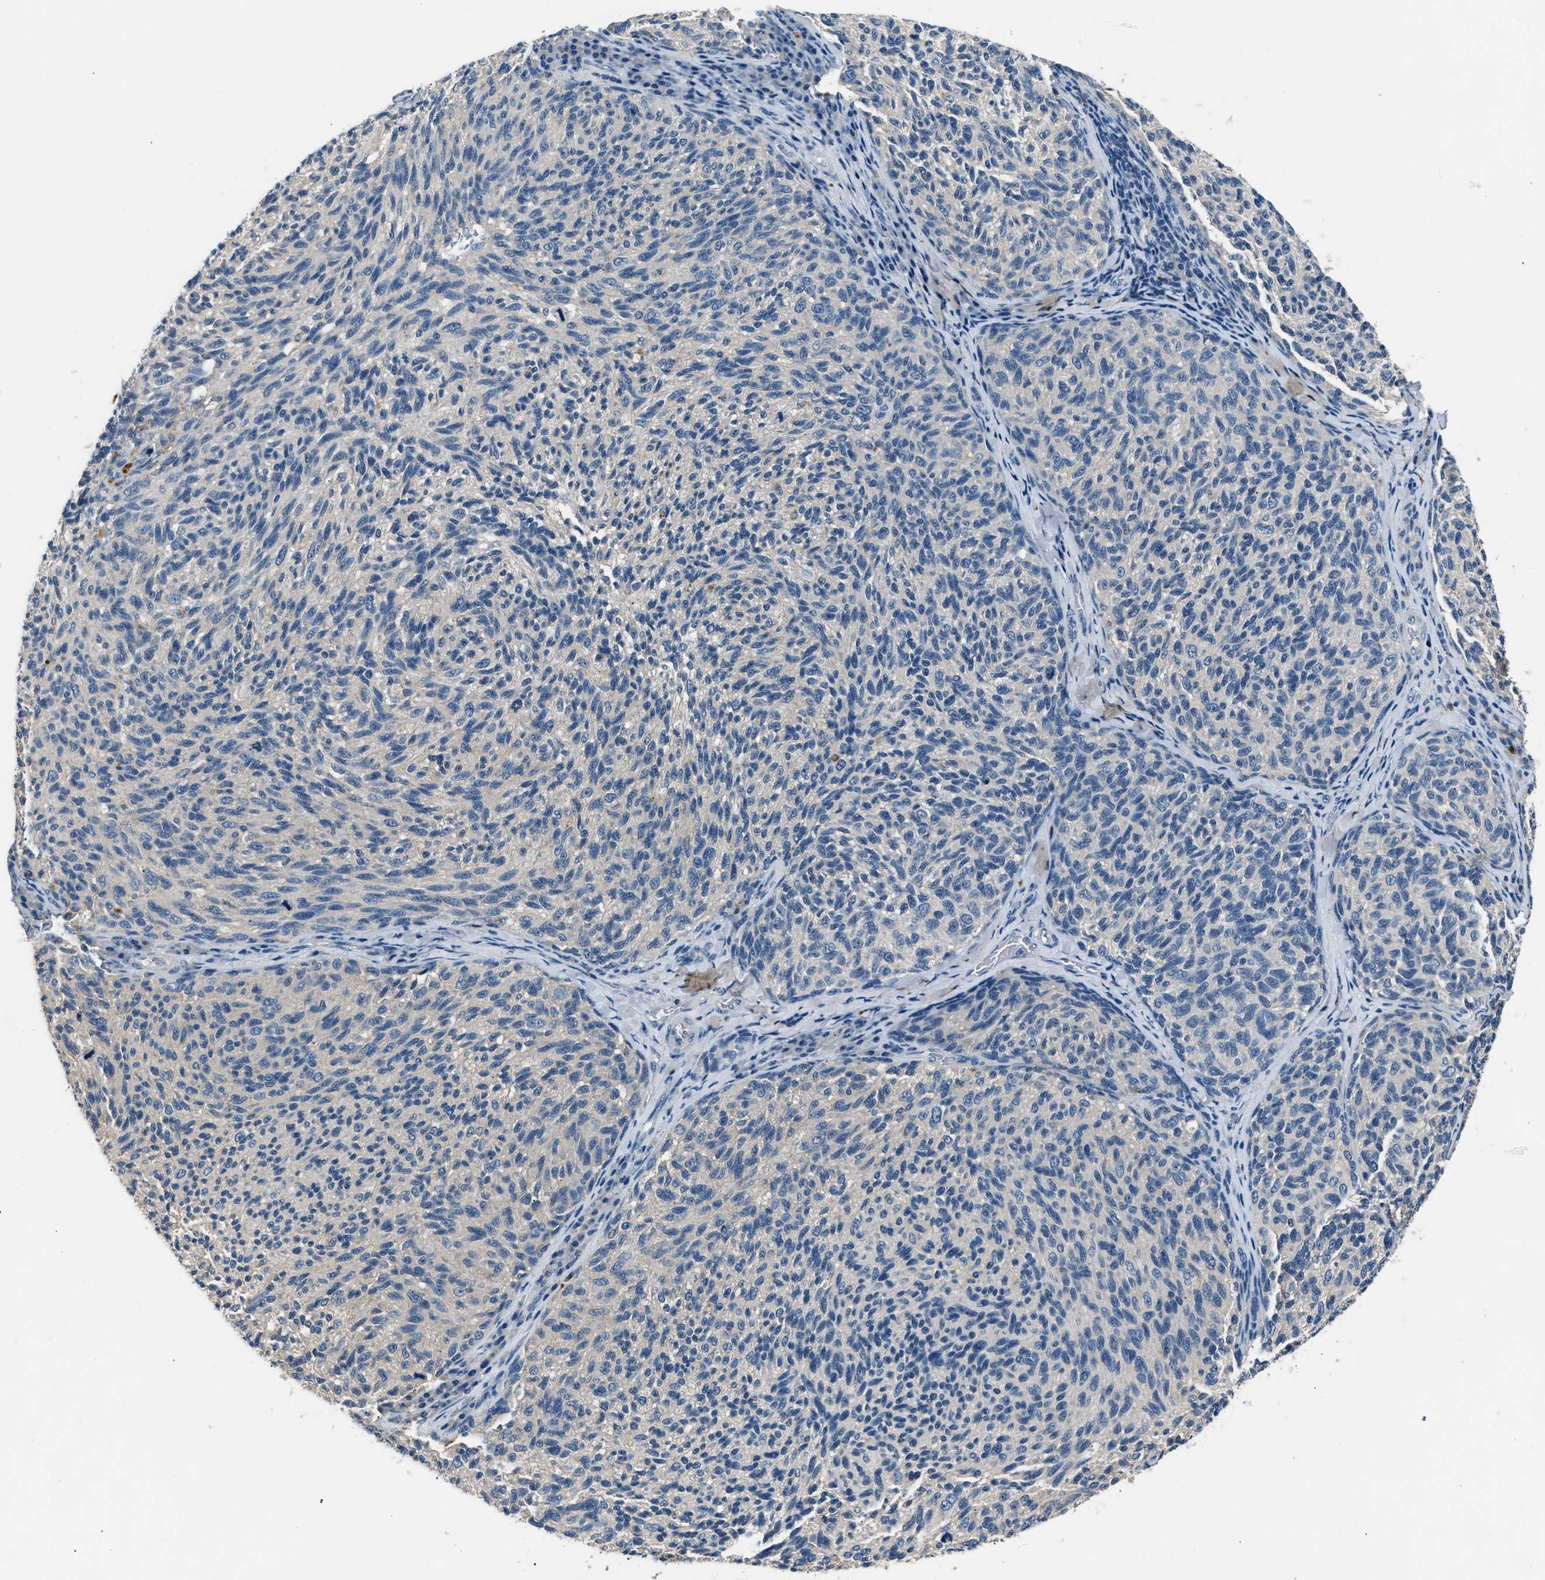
{"staining": {"intensity": "negative", "quantity": "none", "location": "none"}, "tissue": "melanoma", "cell_type": "Tumor cells", "image_type": "cancer", "snomed": [{"axis": "morphology", "description": "Malignant melanoma, NOS"}, {"axis": "topography", "description": "Skin"}], "caption": "Immunohistochemical staining of human malignant melanoma exhibits no significant expression in tumor cells.", "gene": "INHA", "patient": {"sex": "female", "age": 73}}